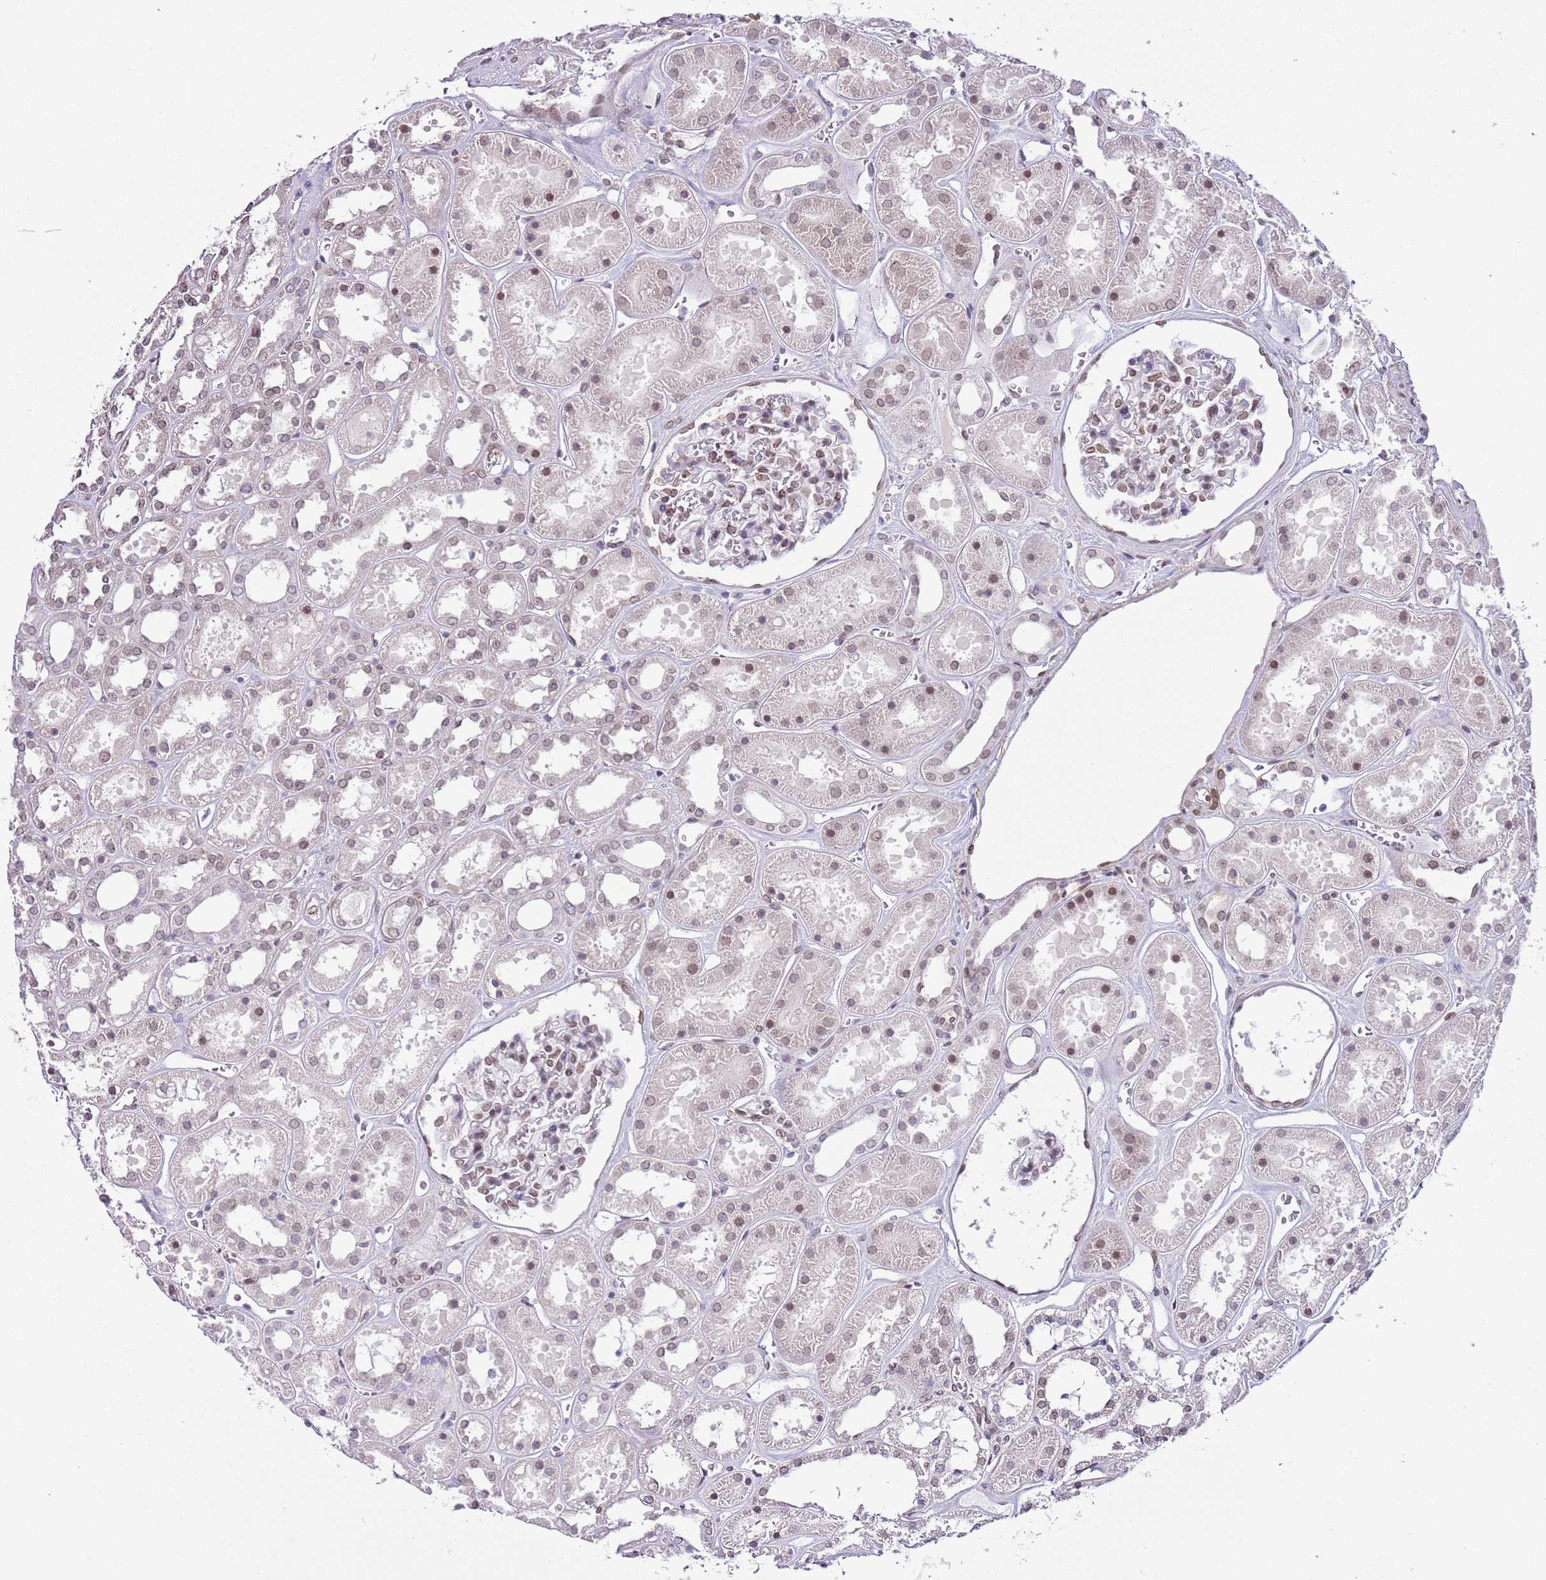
{"staining": {"intensity": "weak", "quantity": "25%-75%", "location": "nuclear"}, "tissue": "kidney", "cell_type": "Cells in glomeruli", "image_type": "normal", "snomed": [{"axis": "morphology", "description": "Normal tissue, NOS"}, {"axis": "topography", "description": "Kidney"}], "caption": "High-magnification brightfield microscopy of benign kidney stained with DAB (3,3'-diaminobenzidine) (brown) and counterstained with hematoxylin (blue). cells in glomeruli exhibit weak nuclear positivity is appreciated in approximately25%-75% of cells. (Stains: DAB in brown, nuclei in blue, Microscopy: brightfield microscopy at high magnification).", "gene": "ZGLP1", "patient": {"sex": "female", "age": 41}}